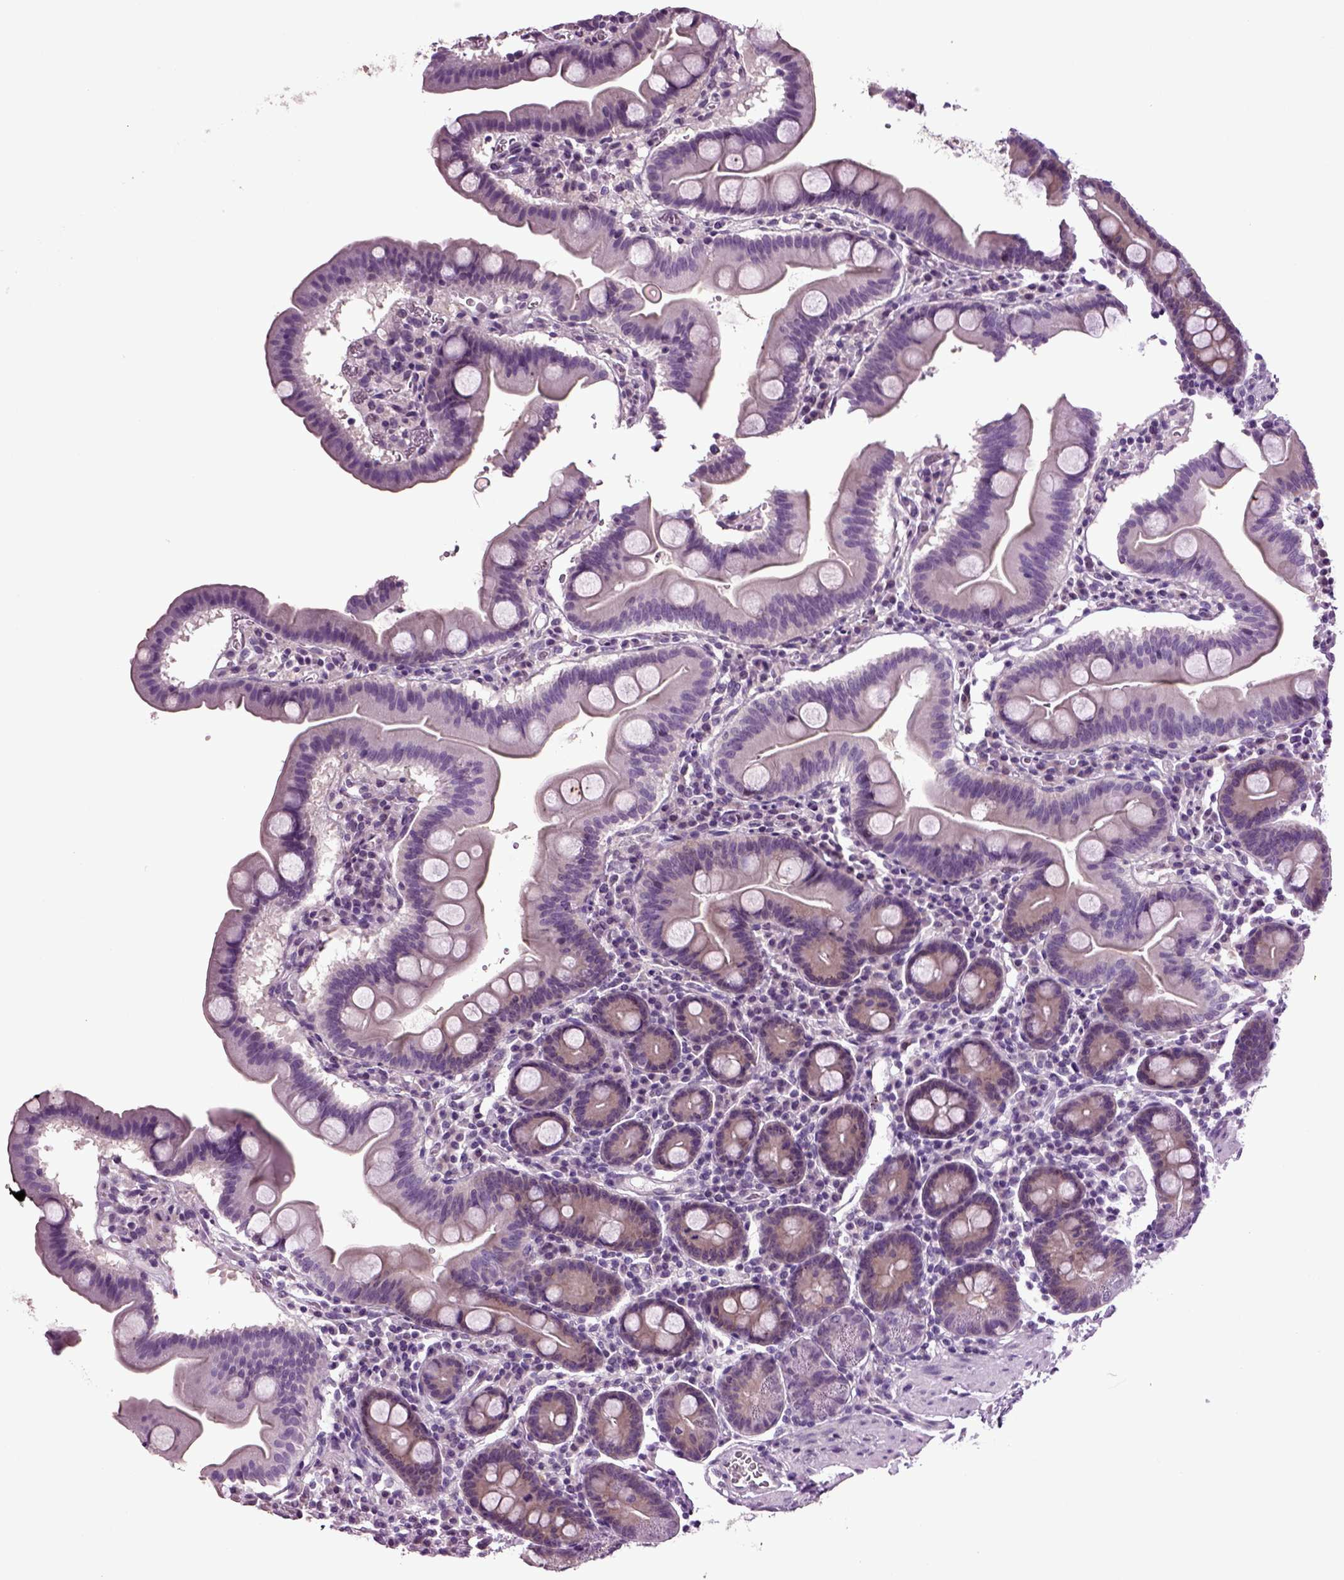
{"staining": {"intensity": "weak", "quantity": "<25%", "location": "cytoplasmic/membranous"}, "tissue": "duodenum", "cell_type": "Glandular cells", "image_type": "normal", "snomed": [{"axis": "morphology", "description": "Normal tissue, NOS"}, {"axis": "topography", "description": "Duodenum"}], "caption": "The immunohistochemistry photomicrograph has no significant positivity in glandular cells of duodenum.", "gene": "PLCH2", "patient": {"sex": "male", "age": 59}}